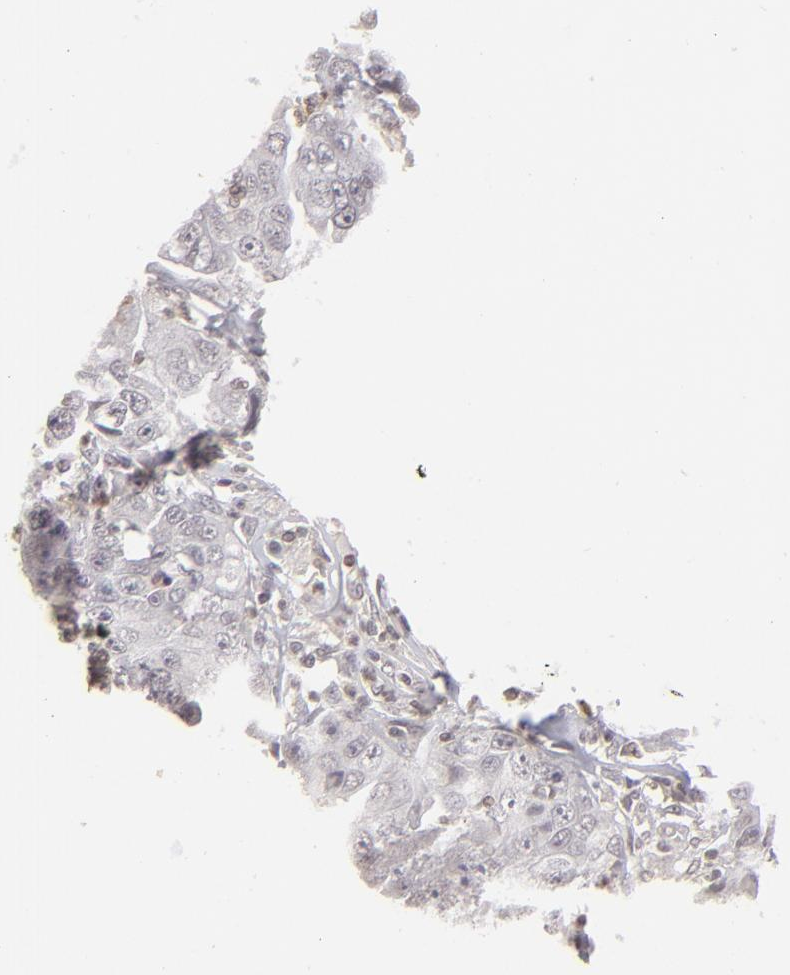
{"staining": {"intensity": "negative", "quantity": "none", "location": "none"}, "tissue": "lung cancer", "cell_type": "Tumor cells", "image_type": "cancer", "snomed": [{"axis": "morphology", "description": "Squamous cell carcinoma, NOS"}, {"axis": "topography", "description": "Lung"}], "caption": "DAB immunohistochemical staining of lung squamous cell carcinoma reveals no significant staining in tumor cells.", "gene": "CLDN2", "patient": {"sex": "male", "age": 64}}